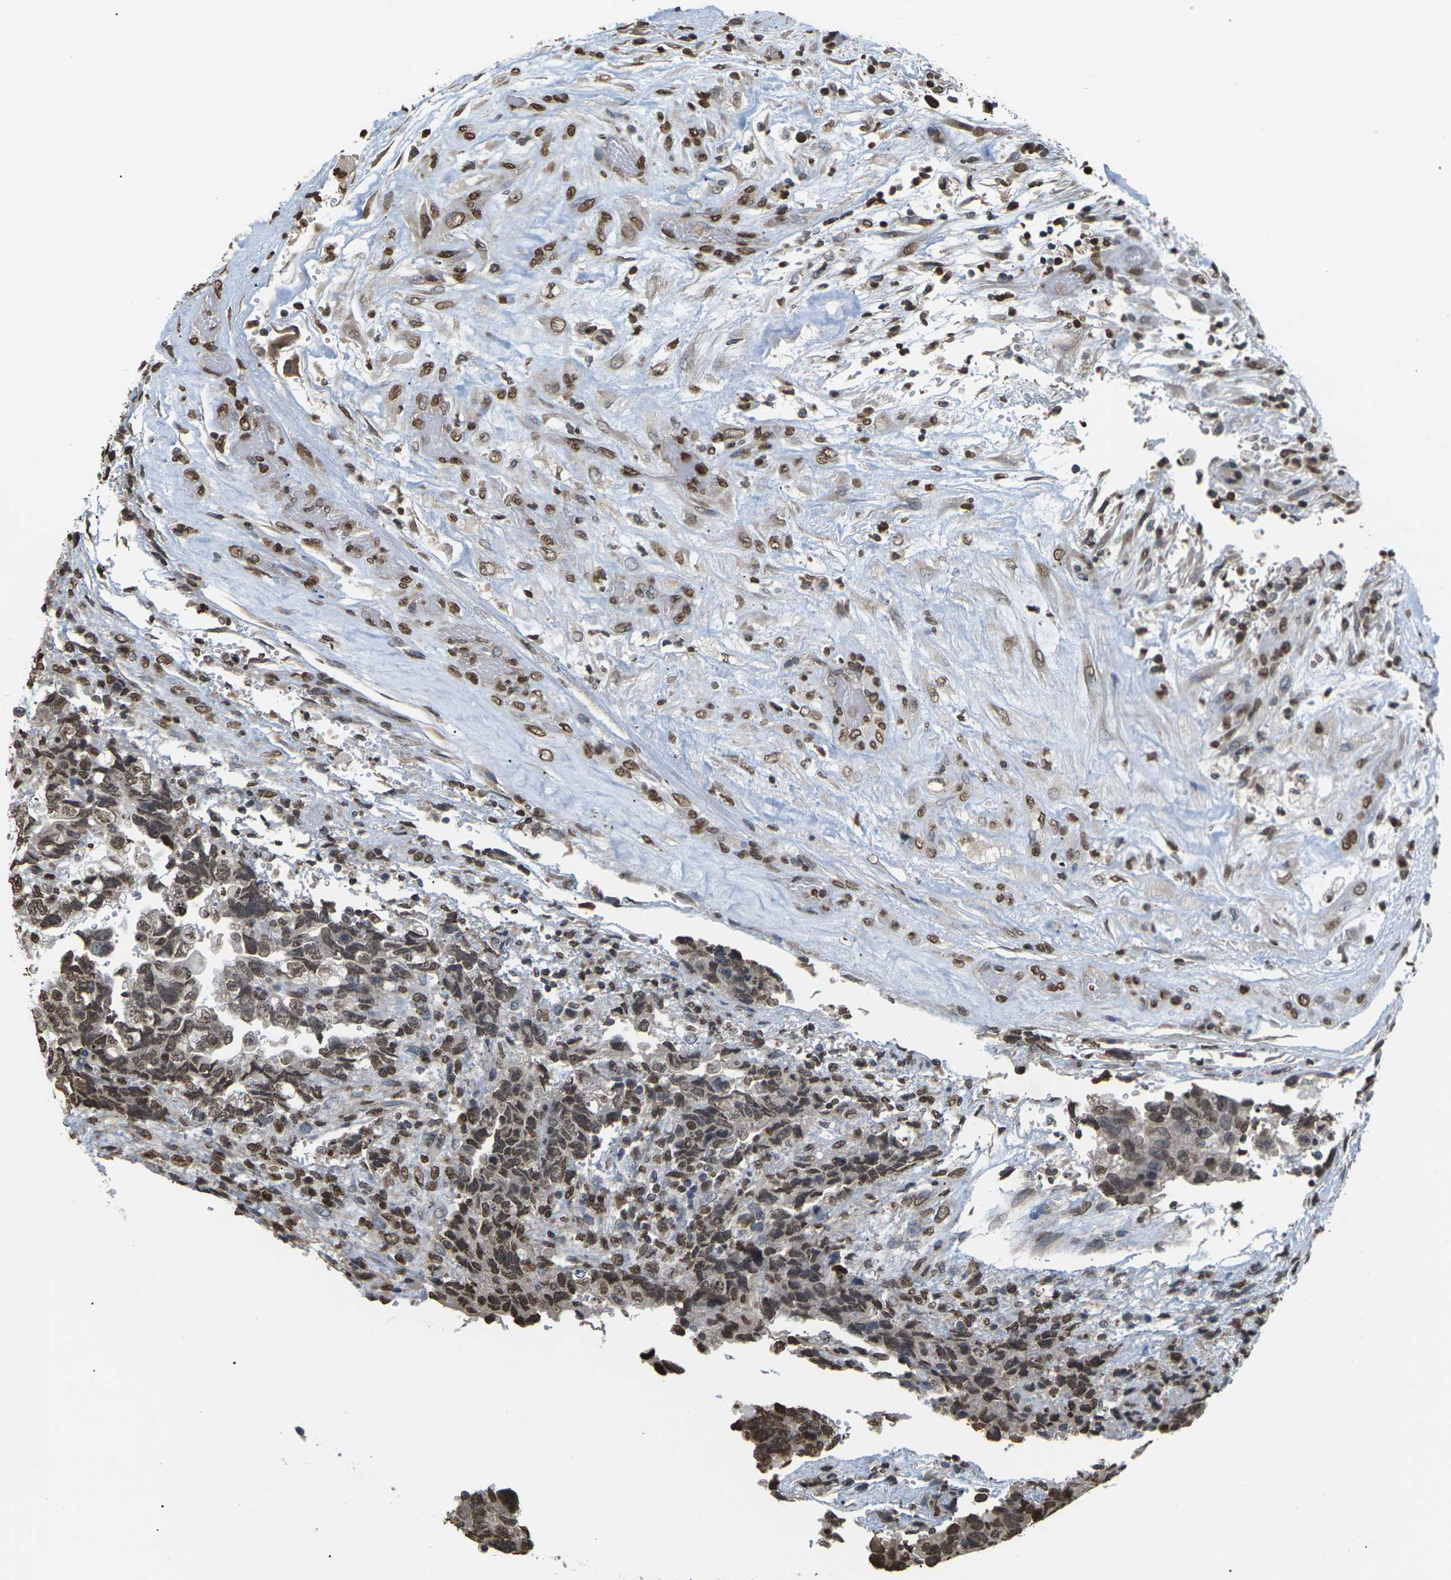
{"staining": {"intensity": "moderate", "quantity": ">75%", "location": "nuclear"}, "tissue": "testis cancer", "cell_type": "Tumor cells", "image_type": "cancer", "snomed": [{"axis": "morphology", "description": "Carcinoma, Embryonal, NOS"}, {"axis": "topography", "description": "Testis"}], "caption": "Brown immunohistochemical staining in testis cancer demonstrates moderate nuclear positivity in approximately >75% of tumor cells.", "gene": "EMSY", "patient": {"sex": "male", "age": 36}}